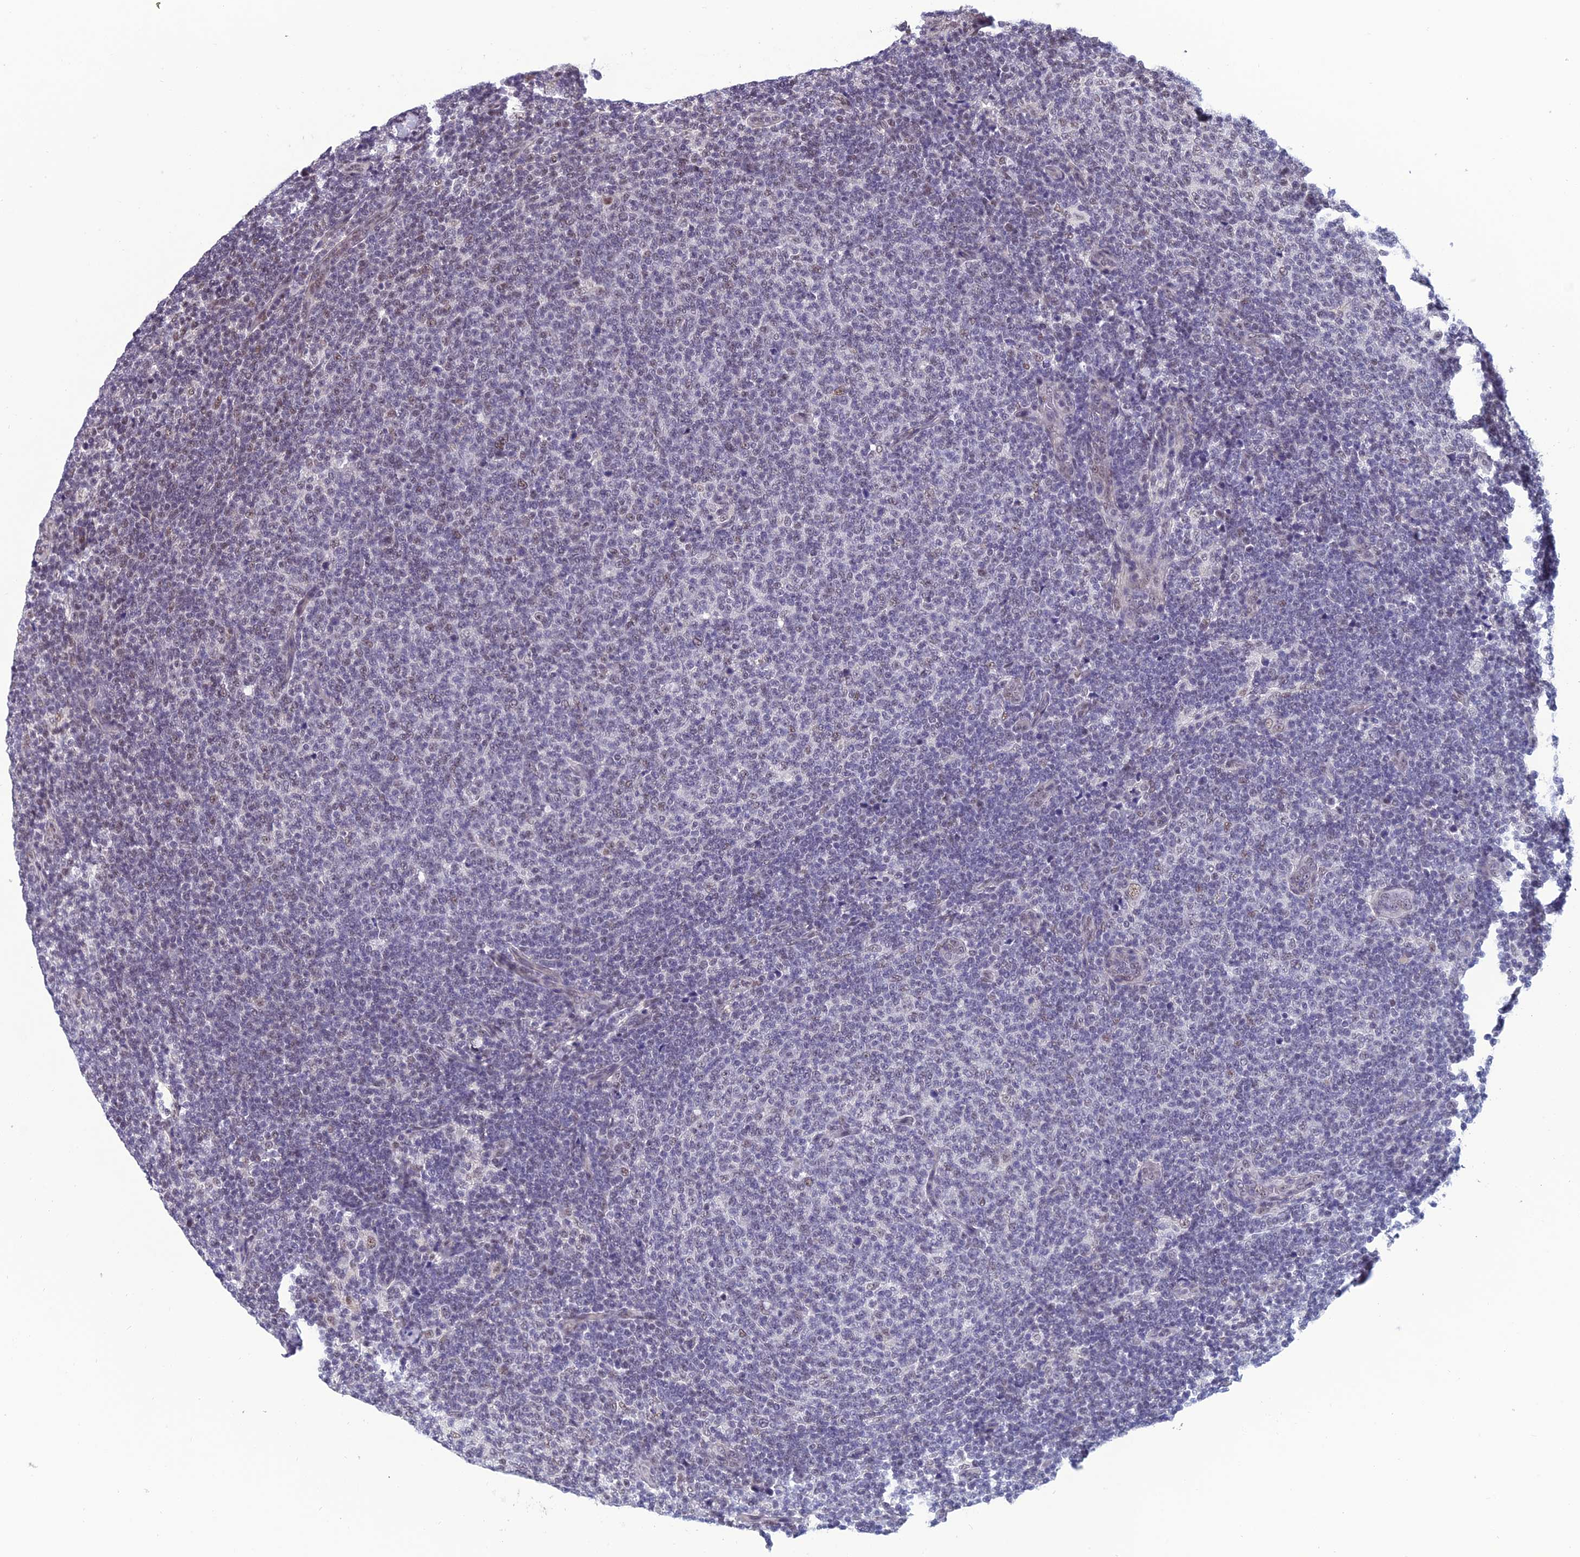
{"staining": {"intensity": "weak", "quantity": "<25%", "location": "nuclear"}, "tissue": "lymphoma", "cell_type": "Tumor cells", "image_type": "cancer", "snomed": [{"axis": "morphology", "description": "Malignant lymphoma, non-Hodgkin's type, Low grade"}, {"axis": "topography", "description": "Lymph node"}], "caption": "High power microscopy micrograph of an immunohistochemistry image of low-grade malignant lymphoma, non-Hodgkin's type, revealing no significant staining in tumor cells. (Immunohistochemistry, brightfield microscopy, high magnification).", "gene": "RSRC1", "patient": {"sex": "male", "age": 66}}